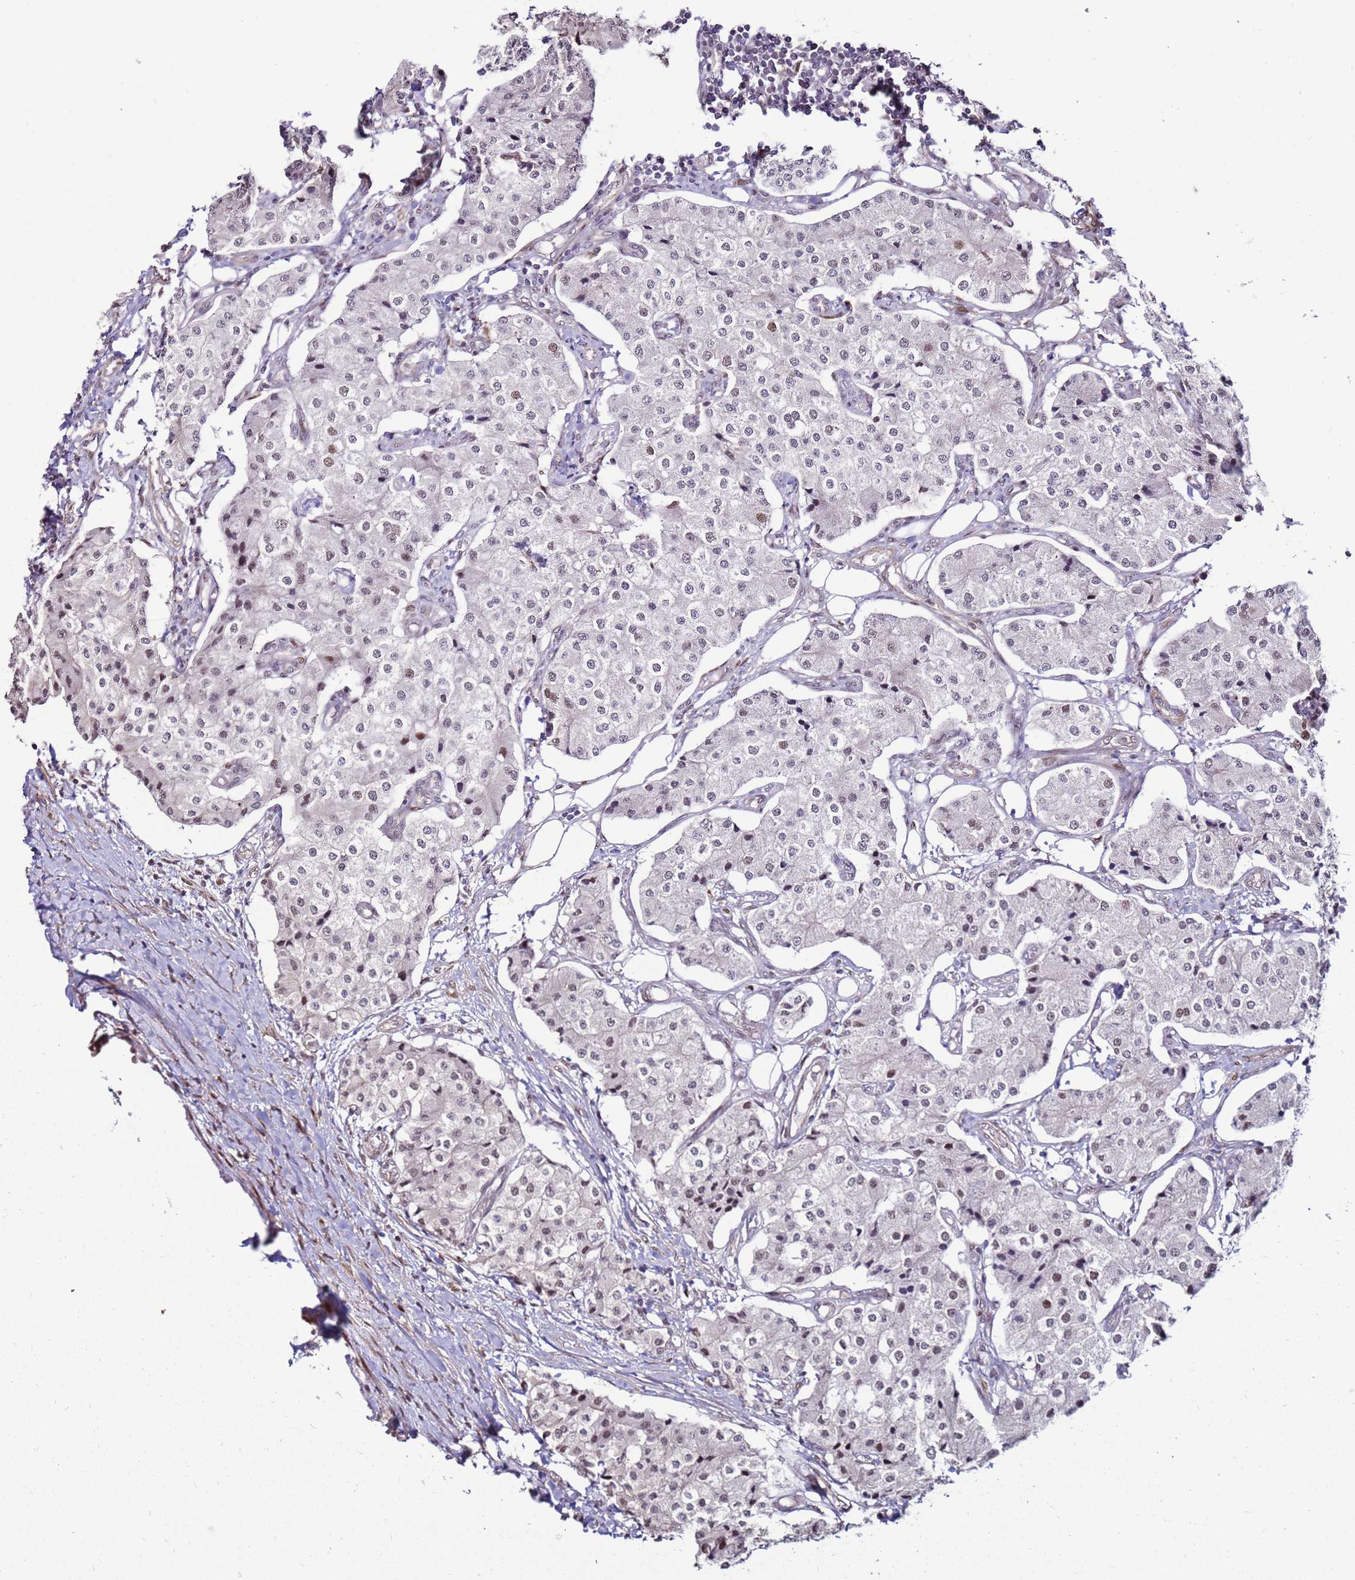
{"staining": {"intensity": "weak", "quantity": ">75%", "location": "nuclear"}, "tissue": "carcinoid", "cell_type": "Tumor cells", "image_type": "cancer", "snomed": [{"axis": "morphology", "description": "Carcinoid, malignant, NOS"}, {"axis": "topography", "description": "Colon"}], "caption": "Immunohistochemistry photomicrograph of neoplastic tissue: human malignant carcinoid stained using IHC displays low levels of weak protein expression localized specifically in the nuclear of tumor cells, appearing as a nuclear brown color.", "gene": "KPNA4", "patient": {"sex": "female", "age": 52}}